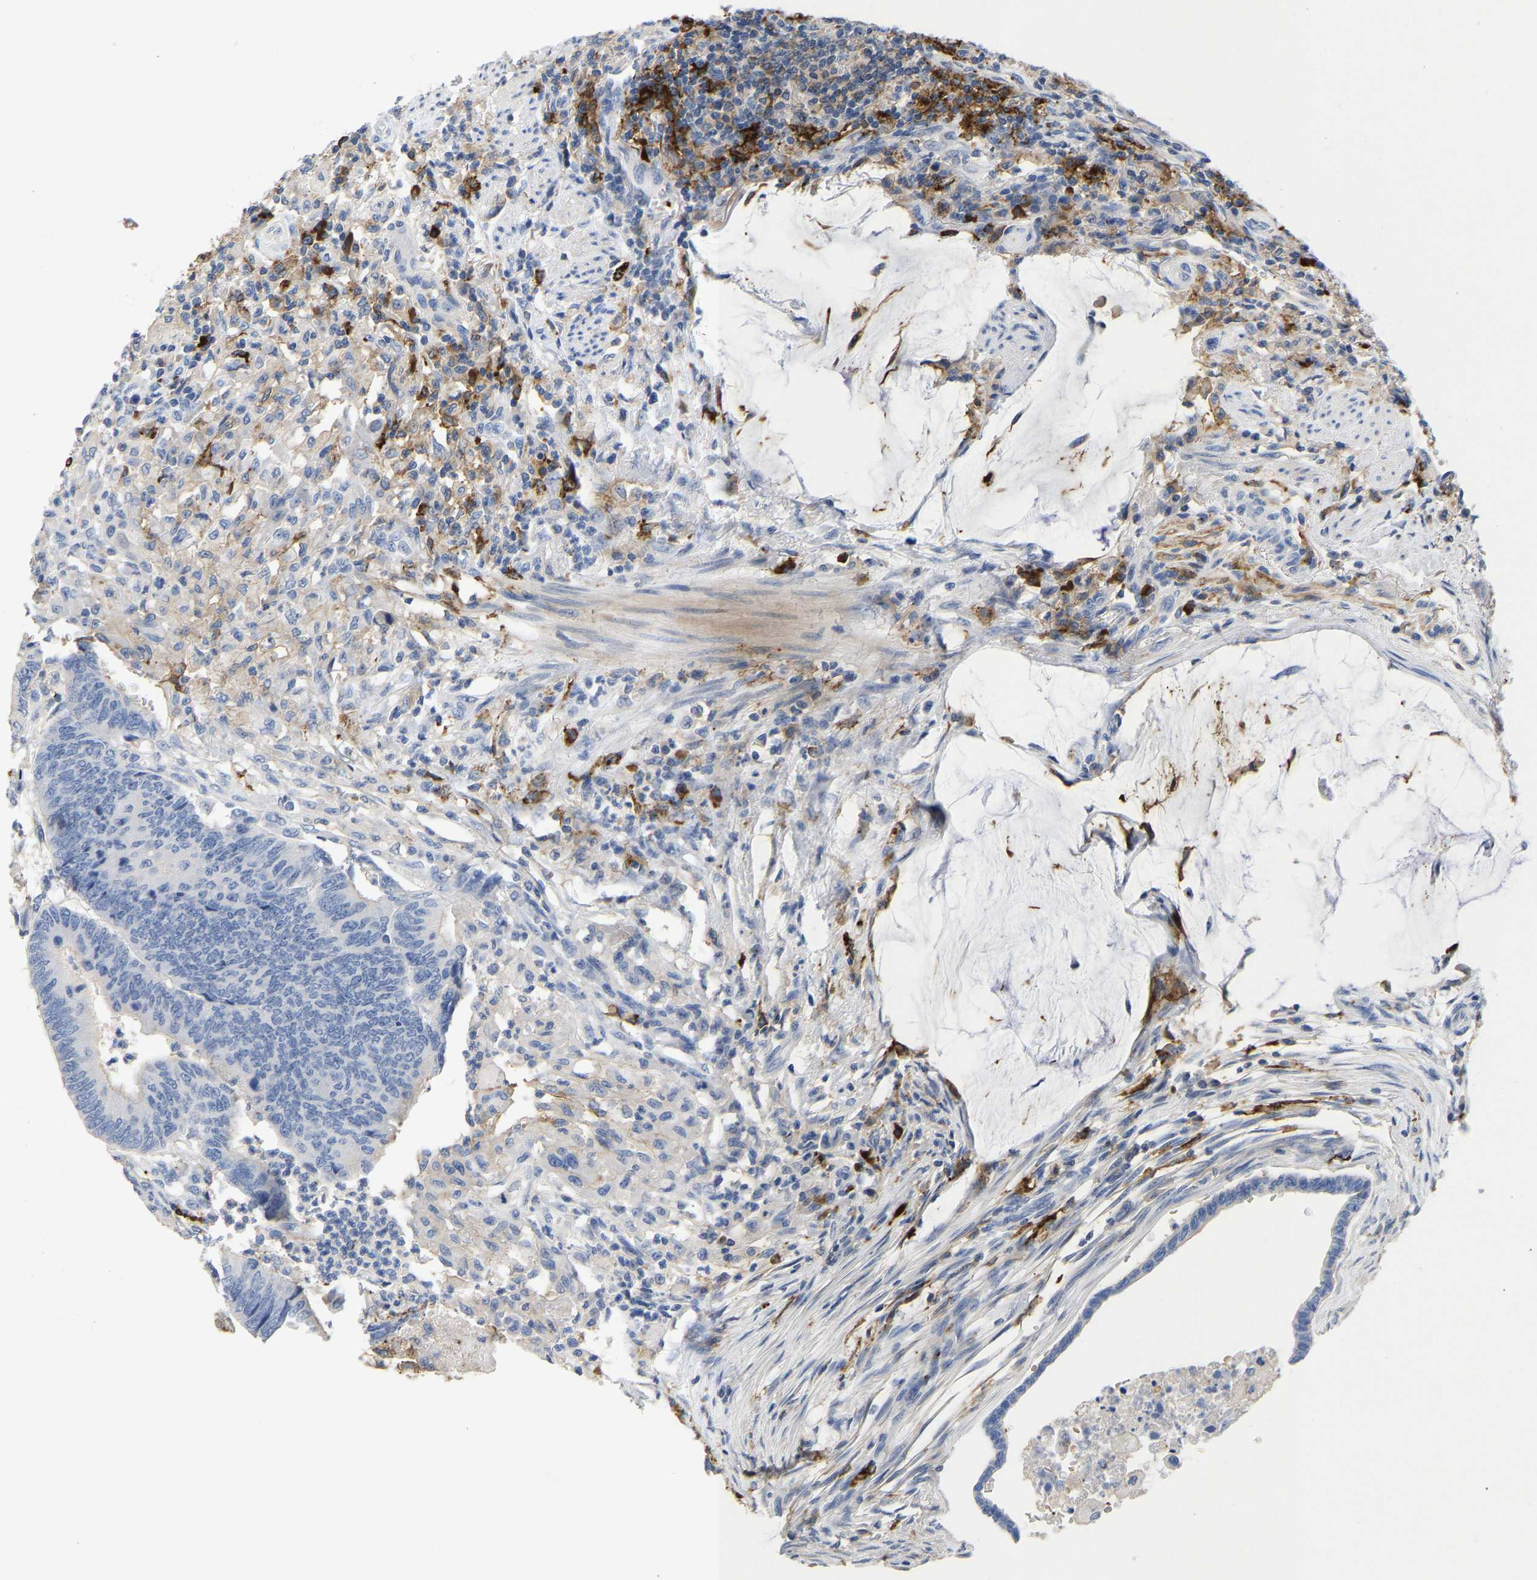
{"staining": {"intensity": "negative", "quantity": "none", "location": "none"}, "tissue": "colorectal cancer", "cell_type": "Tumor cells", "image_type": "cancer", "snomed": [{"axis": "morphology", "description": "Normal tissue, NOS"}, {"axis": "morphology", "description": "Adenocarcinoma, NOS"}, {"axis": "topography", "description": "Rectum"}, {"axis": "topography", "description": "Peripheral nerve tissue"}], "caption": "Adenocarcinoma (colorectal) was stained to show a protein in brown. There is no significant staining in tumor cells.", "gene": "FGF18", "patient": {"sex": "male", "age": 92}}